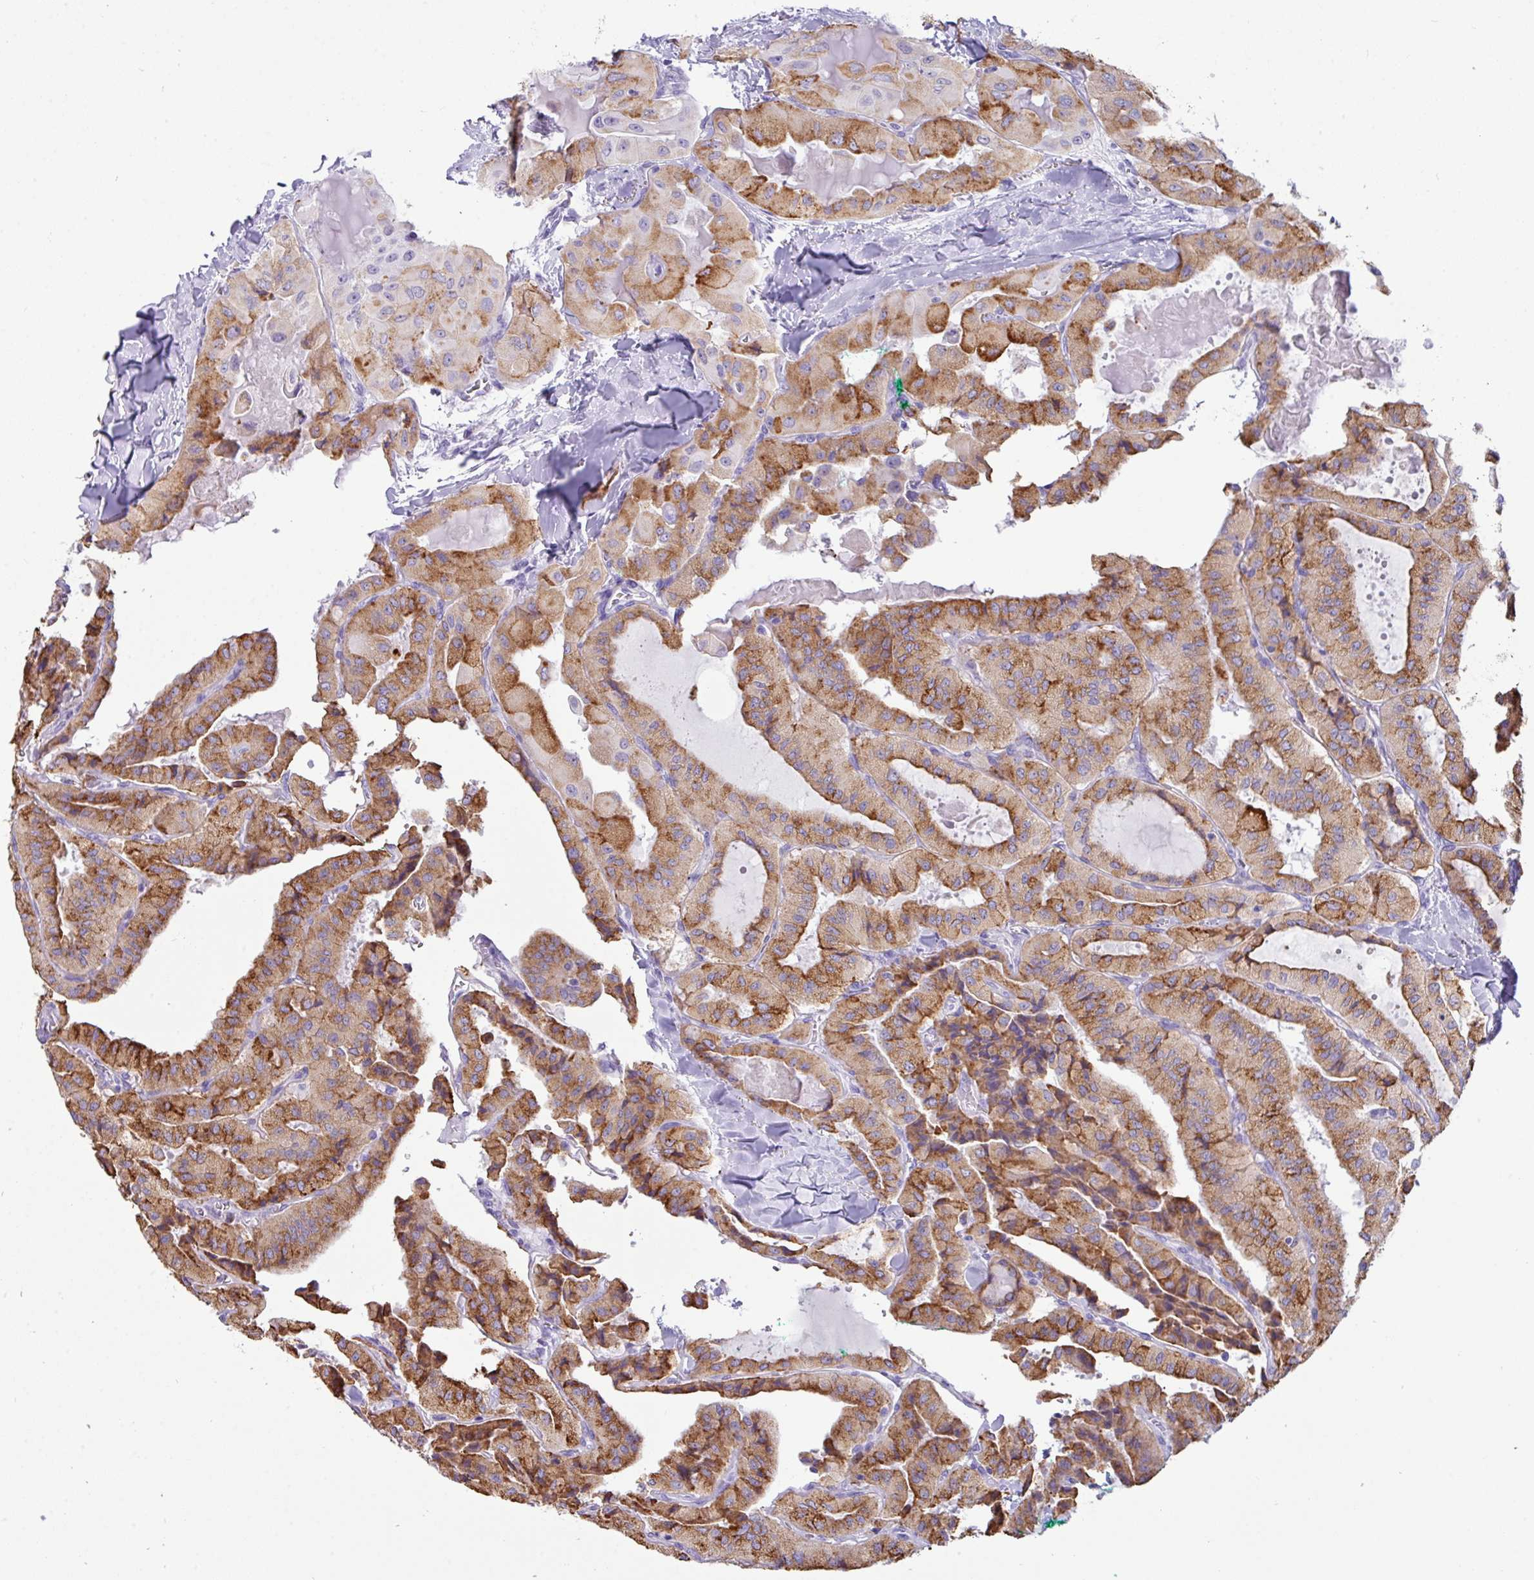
{"staining": {"intensity": "strong", "quantity": "25%-75%", "location": "cytoplasmic/membranous"}, "tissue": "thyroid cancer", "cell_type": "Tumor cells", "image_type": "cancer", "snomed": [{"axis": "morphology", "description": "Normal tissue, NOS"}, {"axis": "morphology", "description": "Papillary adenocarcinoma, NOS"}, {"axis": "topography", "description": "Thyroid gland"}], "caption": "Thyroid papillary adenocarcinoma stained for a protein displays strong cytoplasmic/membranous positivity in tumor cells.", "gene": "NCCRP1", "patient": {"sex": "female", "age": 59}}